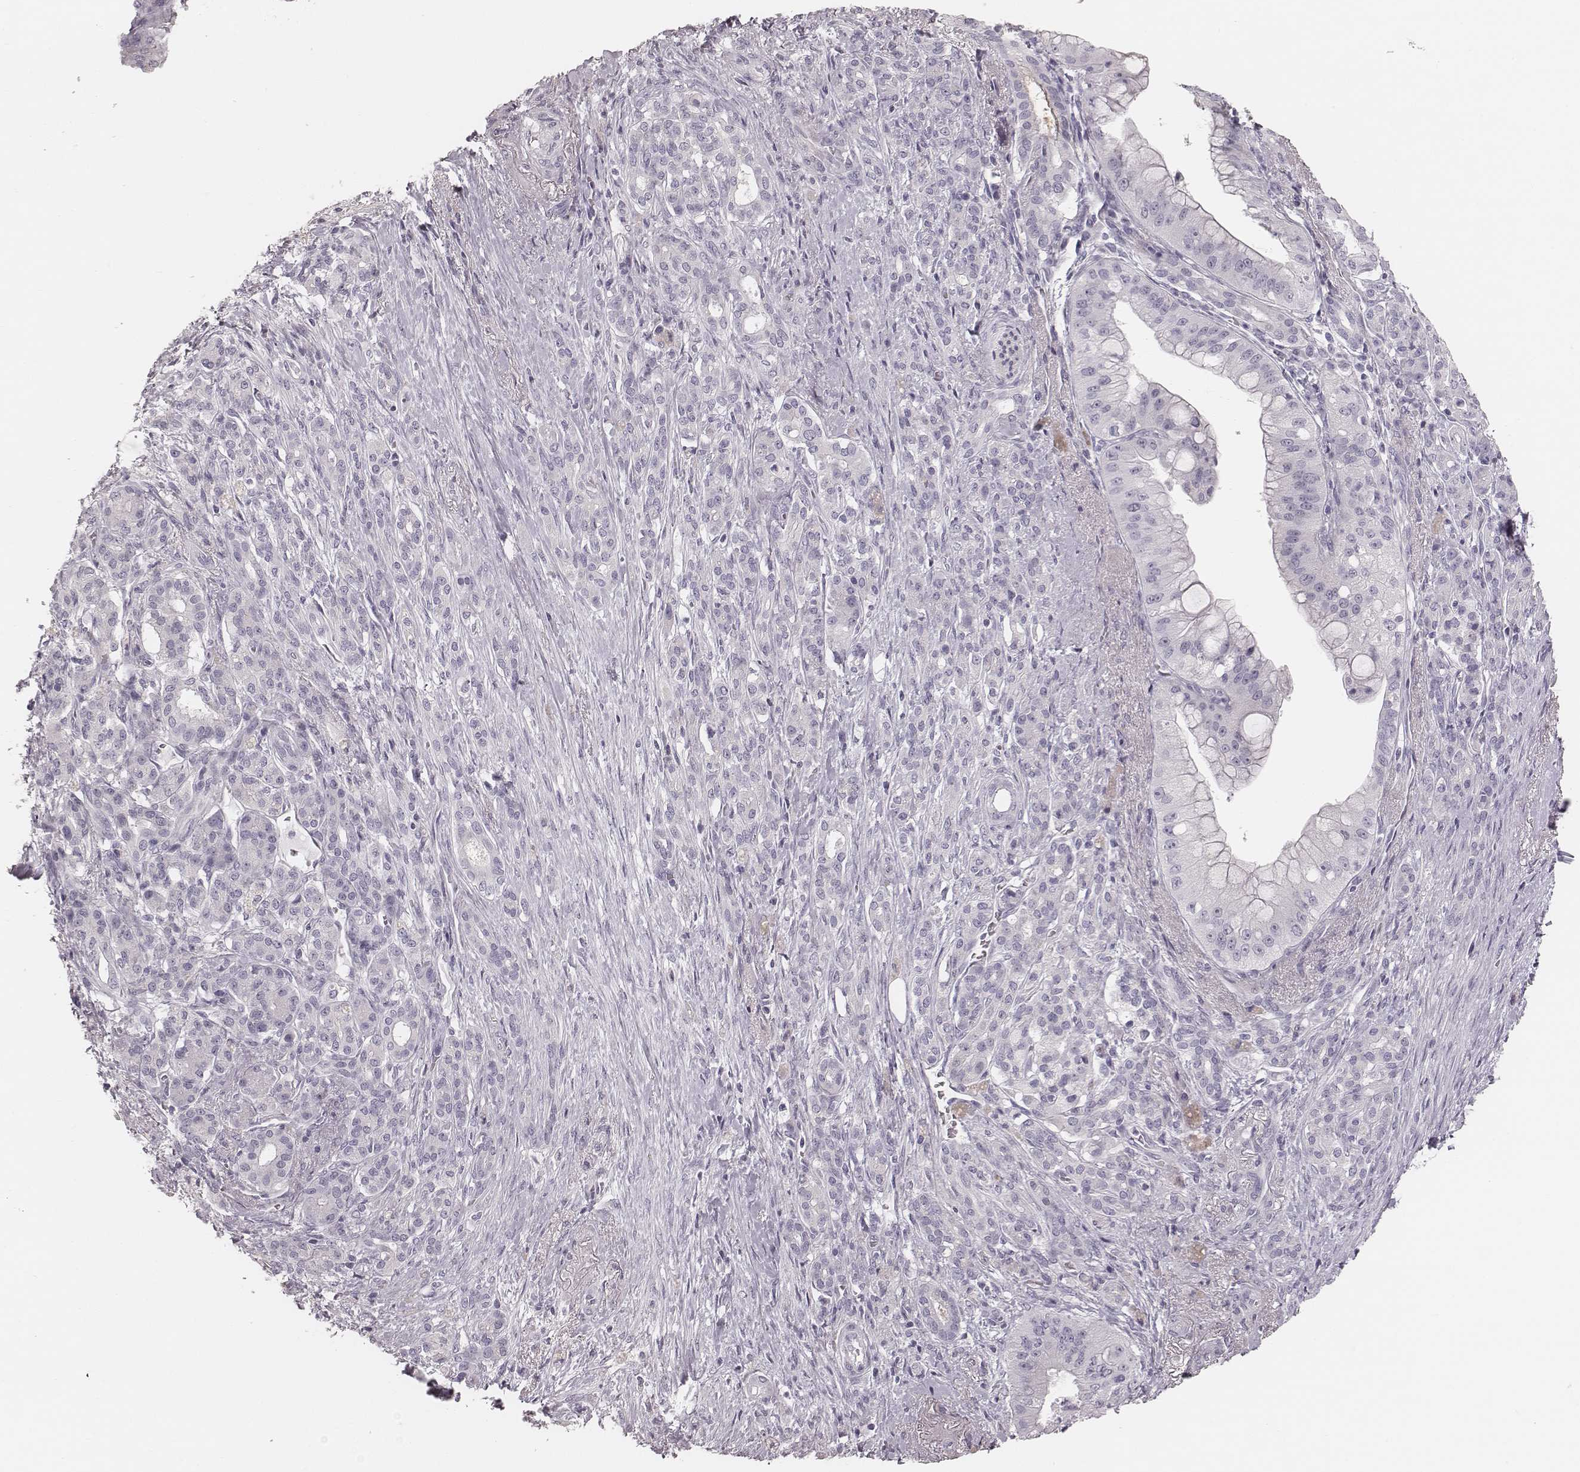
{"staining": {"intensity": "negative", "quantity": "none", "location": "none"}, "tissue": "pancreatic cancer", "cell_type": "Tumor cells", "image_type": "cancer", "snomed": [{"axis": "morphology", "description": "Normal tissue, NOS"}, {"axis": "morphology", "description": "Inflammation, NOS"}, {"axis": "morphology", "description": "Adenocarcinoma, NOS"}, {"axis": "topography", "description": "Pancreas"}], "caption": "DAB immunohistochemical staining of human pancreatic cancer (adenocarcinoma) reveals no significant positivity in tumor cells.", "gene": "SPA17", "patient": {"sex": "male", "age": 57}}